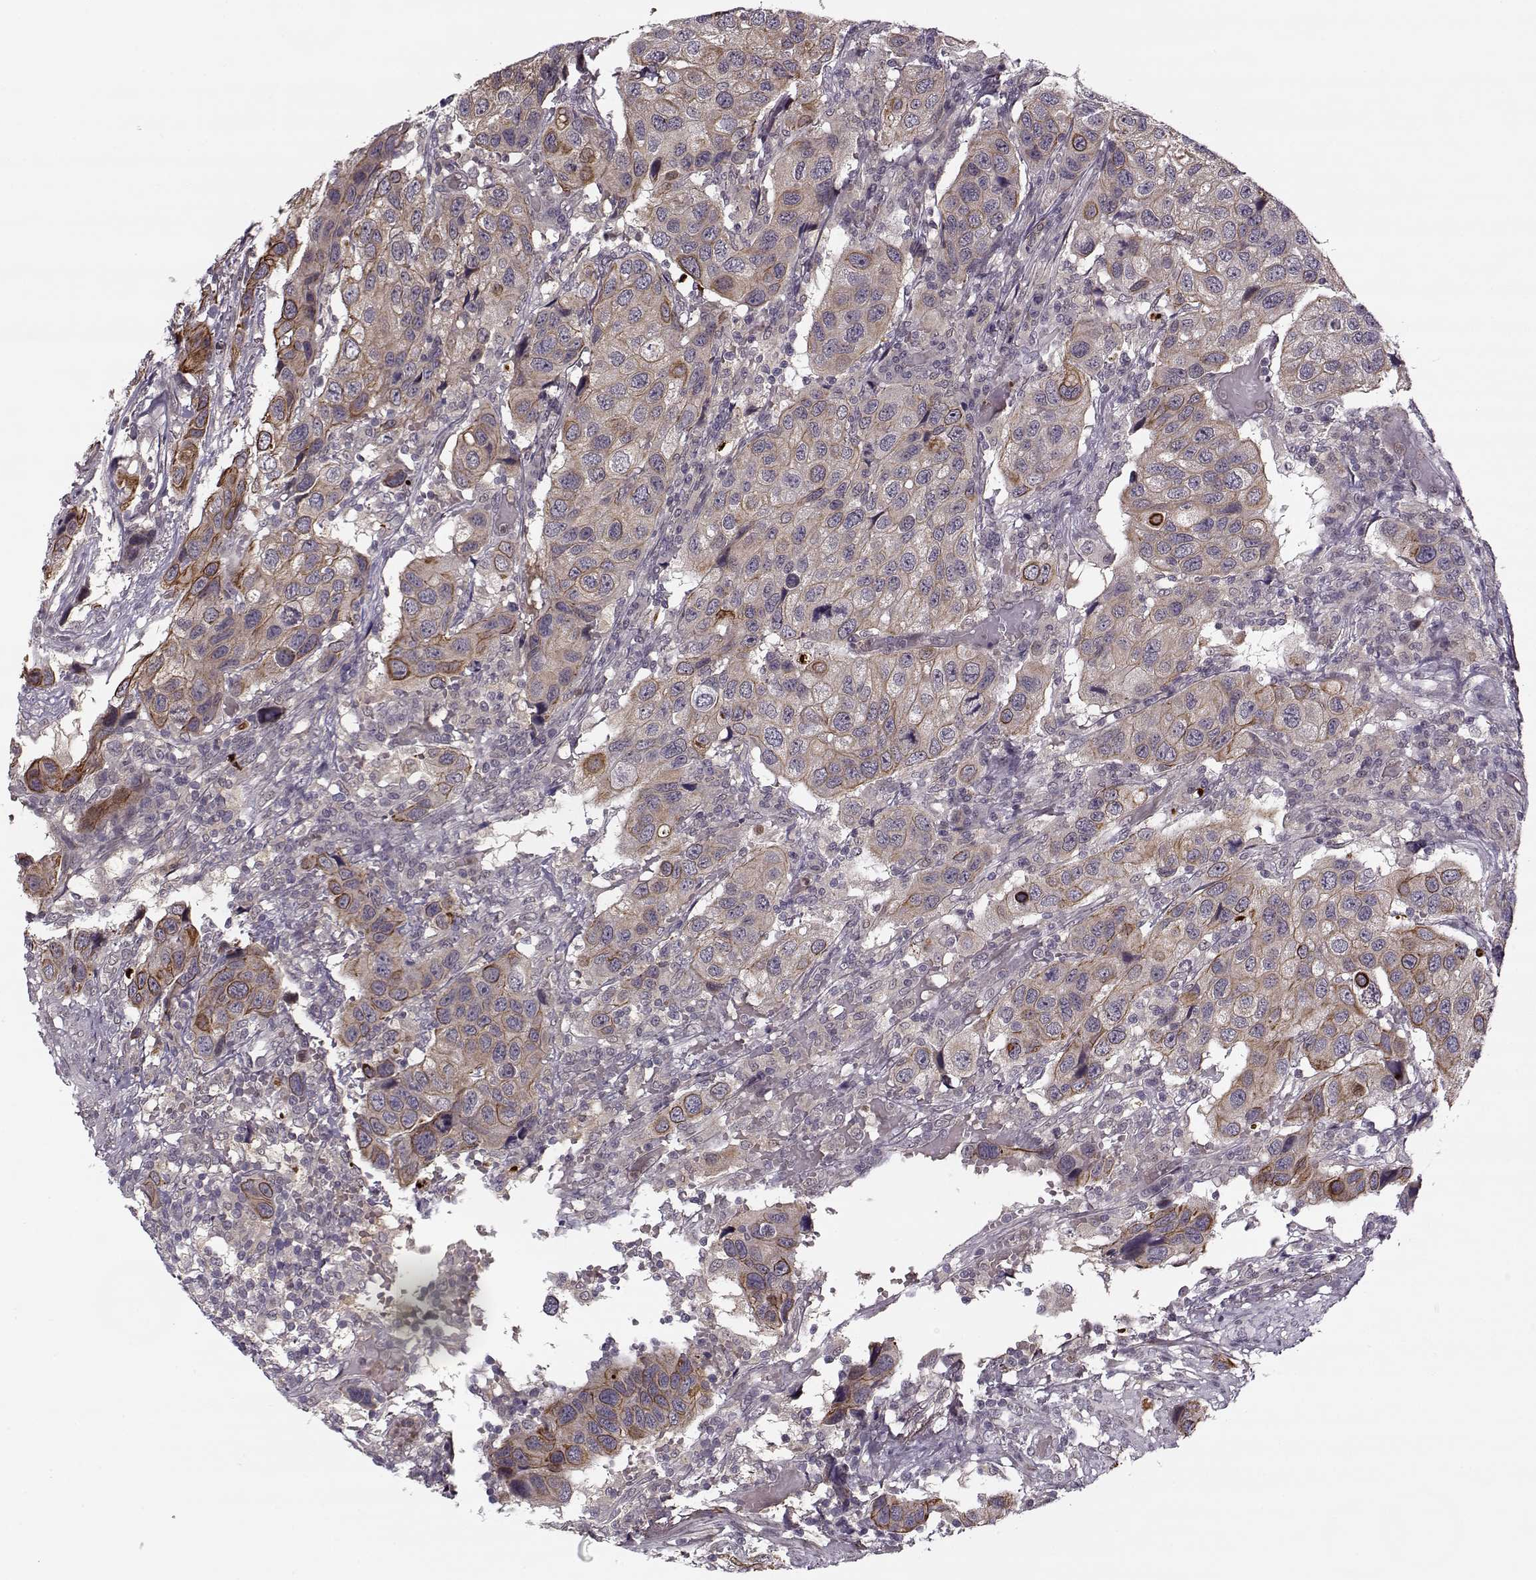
{"staining": {"intensity": "strong", "quantity": "<25%", "location": "cytoplasmic/membranous"}, "tissue": "urothelial cancer", "cell_type": "Tumor cells", "image_type": "cancer", "snomed": [{"axis": "morphology", "description": "Urothelial carcinoma, High grade"}, {"axis": "topography", "description": "Urinary bladder"}], "caption": "IHC histopathology image of neoplastic tissue: urothelial cancer stained using immunohistochemistry (IHC) displays medium levels of strong protein expression localized specifically in the cytoplasmic/membranous of tumor cells, appearing as a cytoplasmic/membranous brown color.", "gene": "DENND4B", "patient": {"sex": "male", "age": 79}}